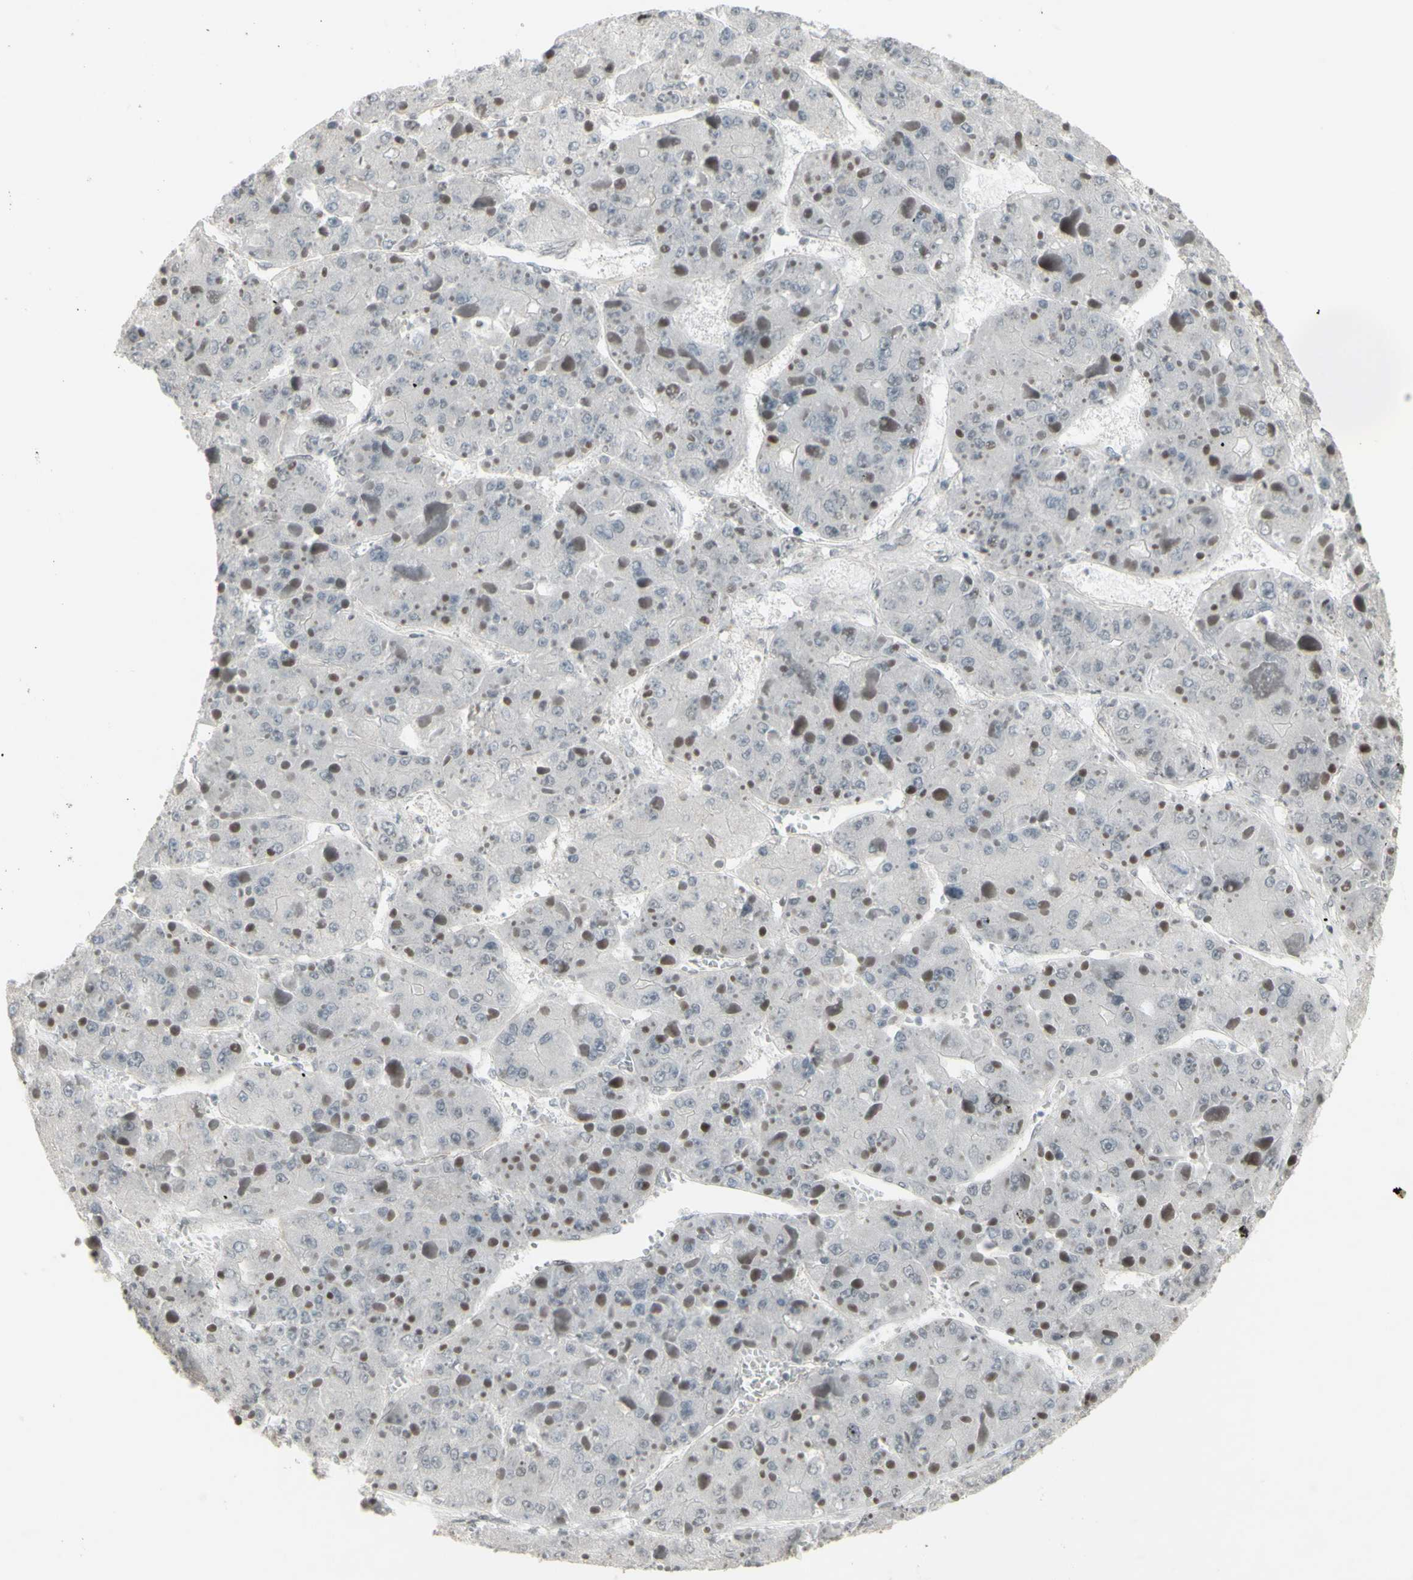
{"staining": {"intensity": "negative", "quantity": "none", "location": "none"}, "tissue": "liver cancer", "cell_type": "Tumor cells", "image_type": "cancer", "snomed": [{"axis": "morphology", "description": "Carcinoma, Hepatocellular, NOS"}, {"axis": "topography", "description": "Liver"}], "caption": "Immunohistochemical staining of liver hepatocellular carcinoma shows no significant expression in tumor cells.", "gene": "SUPT6H", "patient": {"sex": "female", "age": 73}}